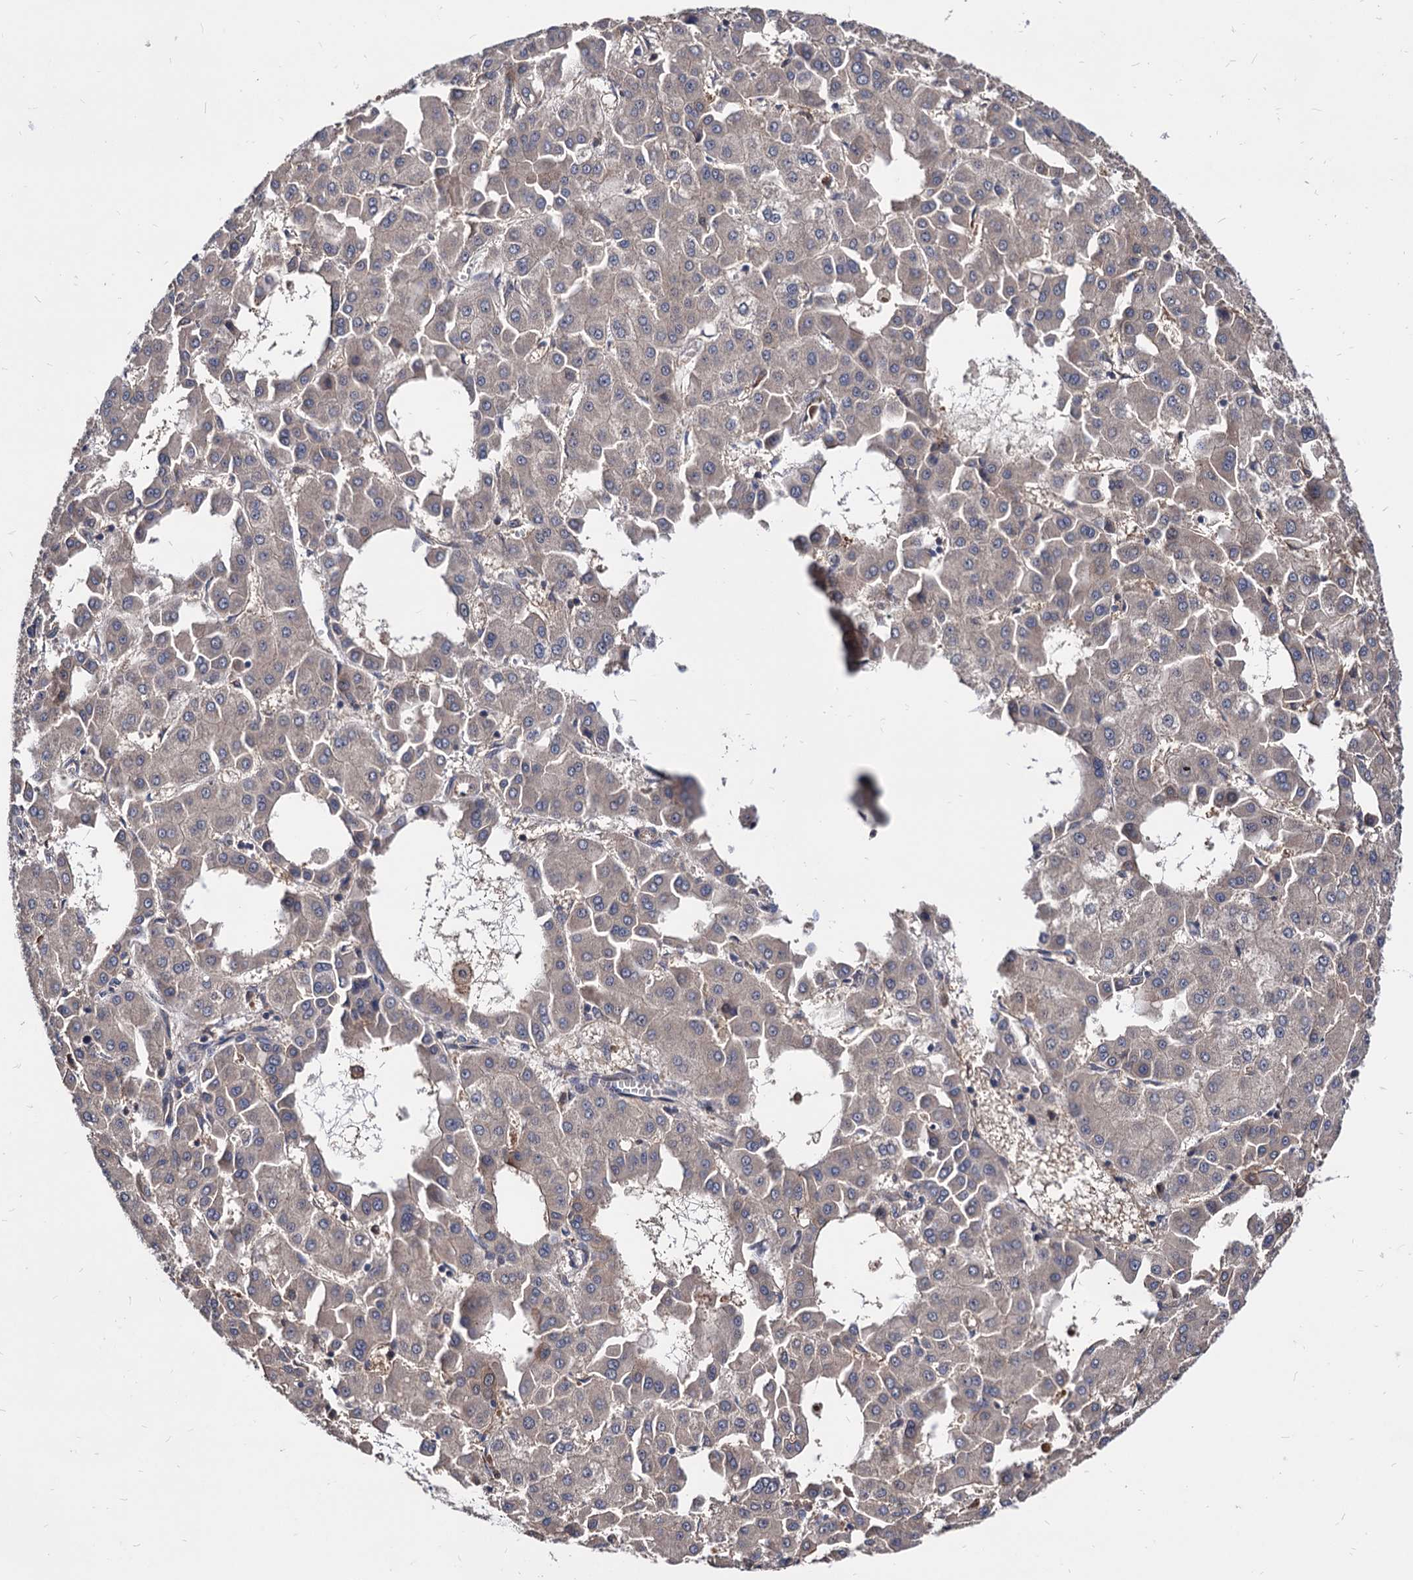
{"staining": {"intensity": "weak", "quantity": "25%-75%", "location": "cytoplasmic/membranous"}, "tissue": "liver cancer", "cell_type": "Tumor cells", "image_type": "cancer", "snomed": [{"axis": "morphology", "description": "Carcinoma, Hepatocellular, NOS"}, {"axis": "topography", "description": "Liver"}], "caption": "Tumor cells show weak cytoplasmic/membranous expression in approximately 25%-75% of cells in liver hepatocellular carcinoma.", "gene": "CPPED1", "patient": {"sex": "male", "age": 47}}